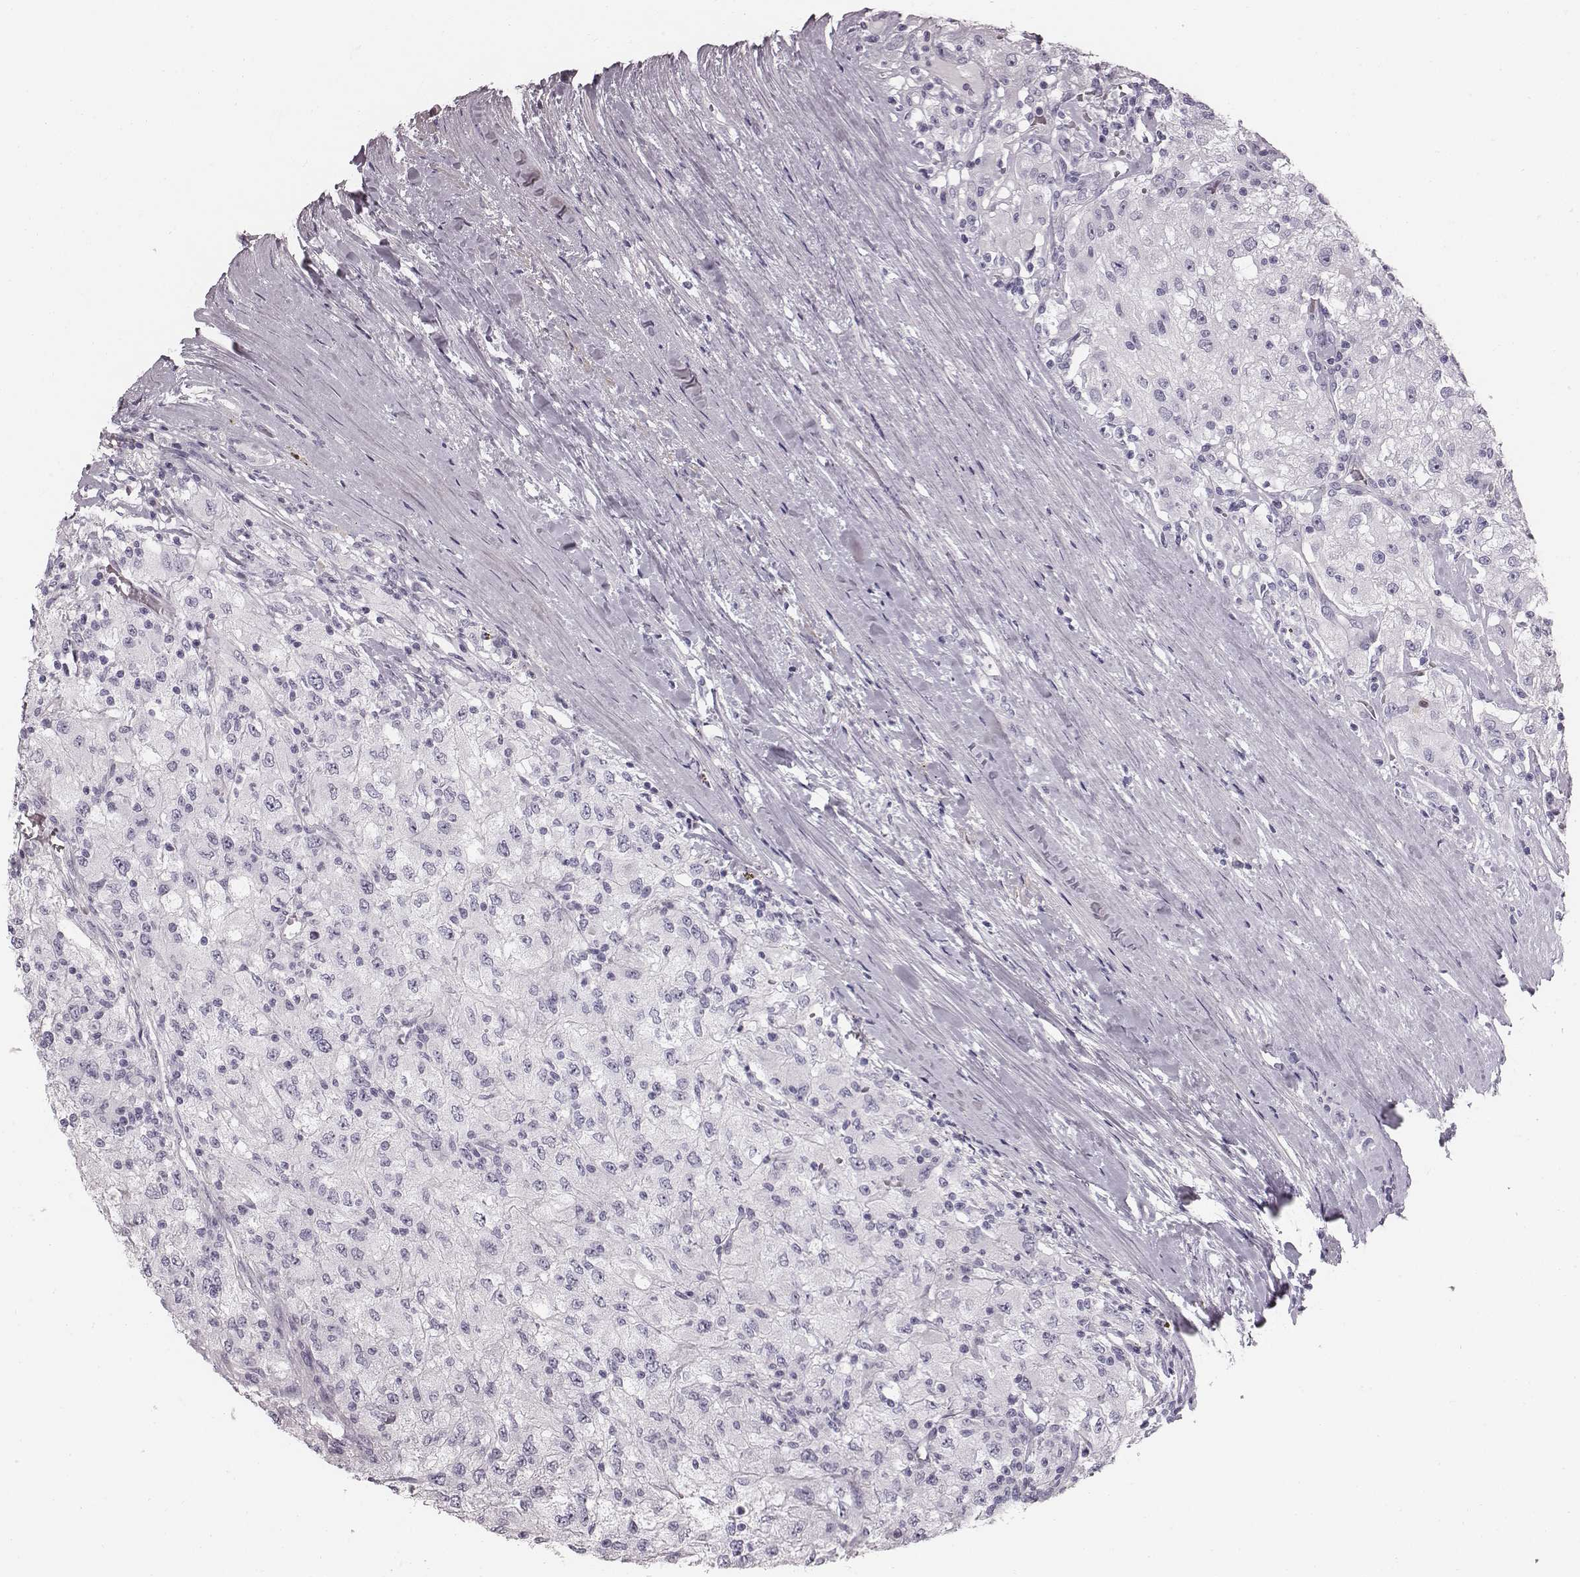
{"staining": {"intensity": "negative", "quantity": "none", "location": "none"}, "tissue": "renal cancer", "cell_type": "Tumor cells", "image_type": "cancer", "snomed": [{"axis": "morphology", "description": "Adenocarcinoma, NOS"}, {"axis": "topography", "description": "Kidney"}], "caption": "The immunohistochemistry image has no significant positivity in tumor cells of renal adenocarcinoma tissue. (DAB (3,3'-diaminobenzidine) immunohistochemistry (IHC) with hematoxylin counter stain).", "gene": "CRISP1", "patient": {"sex": "female", "age": 67}}